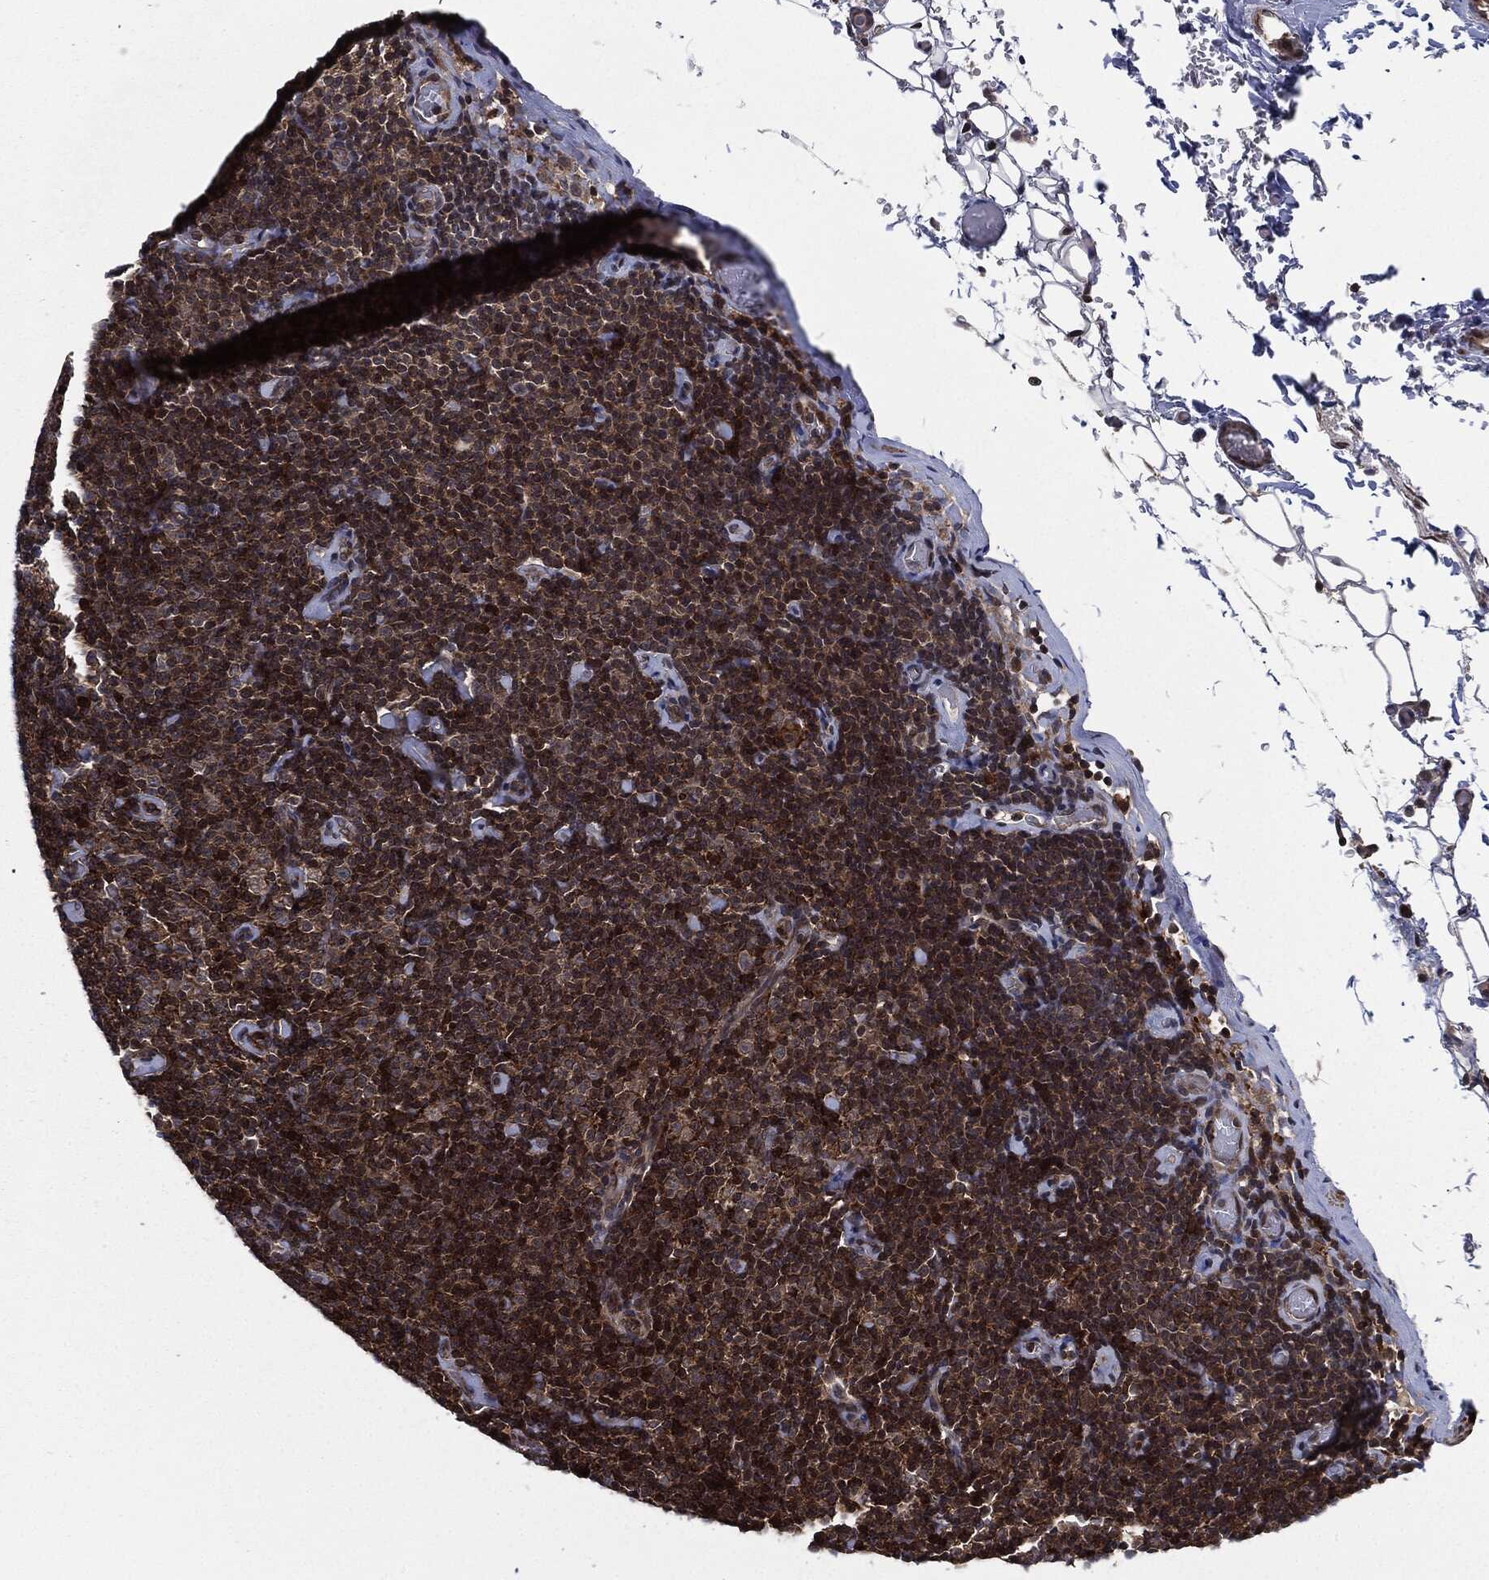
{"staining": {"intensity": "strong", "quantity": ">75%", "location": "cytoplasmic/membranous"}, "tissue": "lymphoma", "cell_type": "Tumor cells", "image_type": "cancer", "snomed": [{"axis": "morphology", "description": "Malignant lymphoma, non-Hodgkin's type, Low grade"}, {"axis": "topography", "description": "Lymph node"}], "caption": "This image shows IHC staining of human malignant lymphoma, non-Hodgkin's type (low-grade), with high strong cytoplasmic/membranous positivity in approximately >75% of tumor cells.", "gene": "UBR1", "patient": {"sex": "male", "age": 81}}